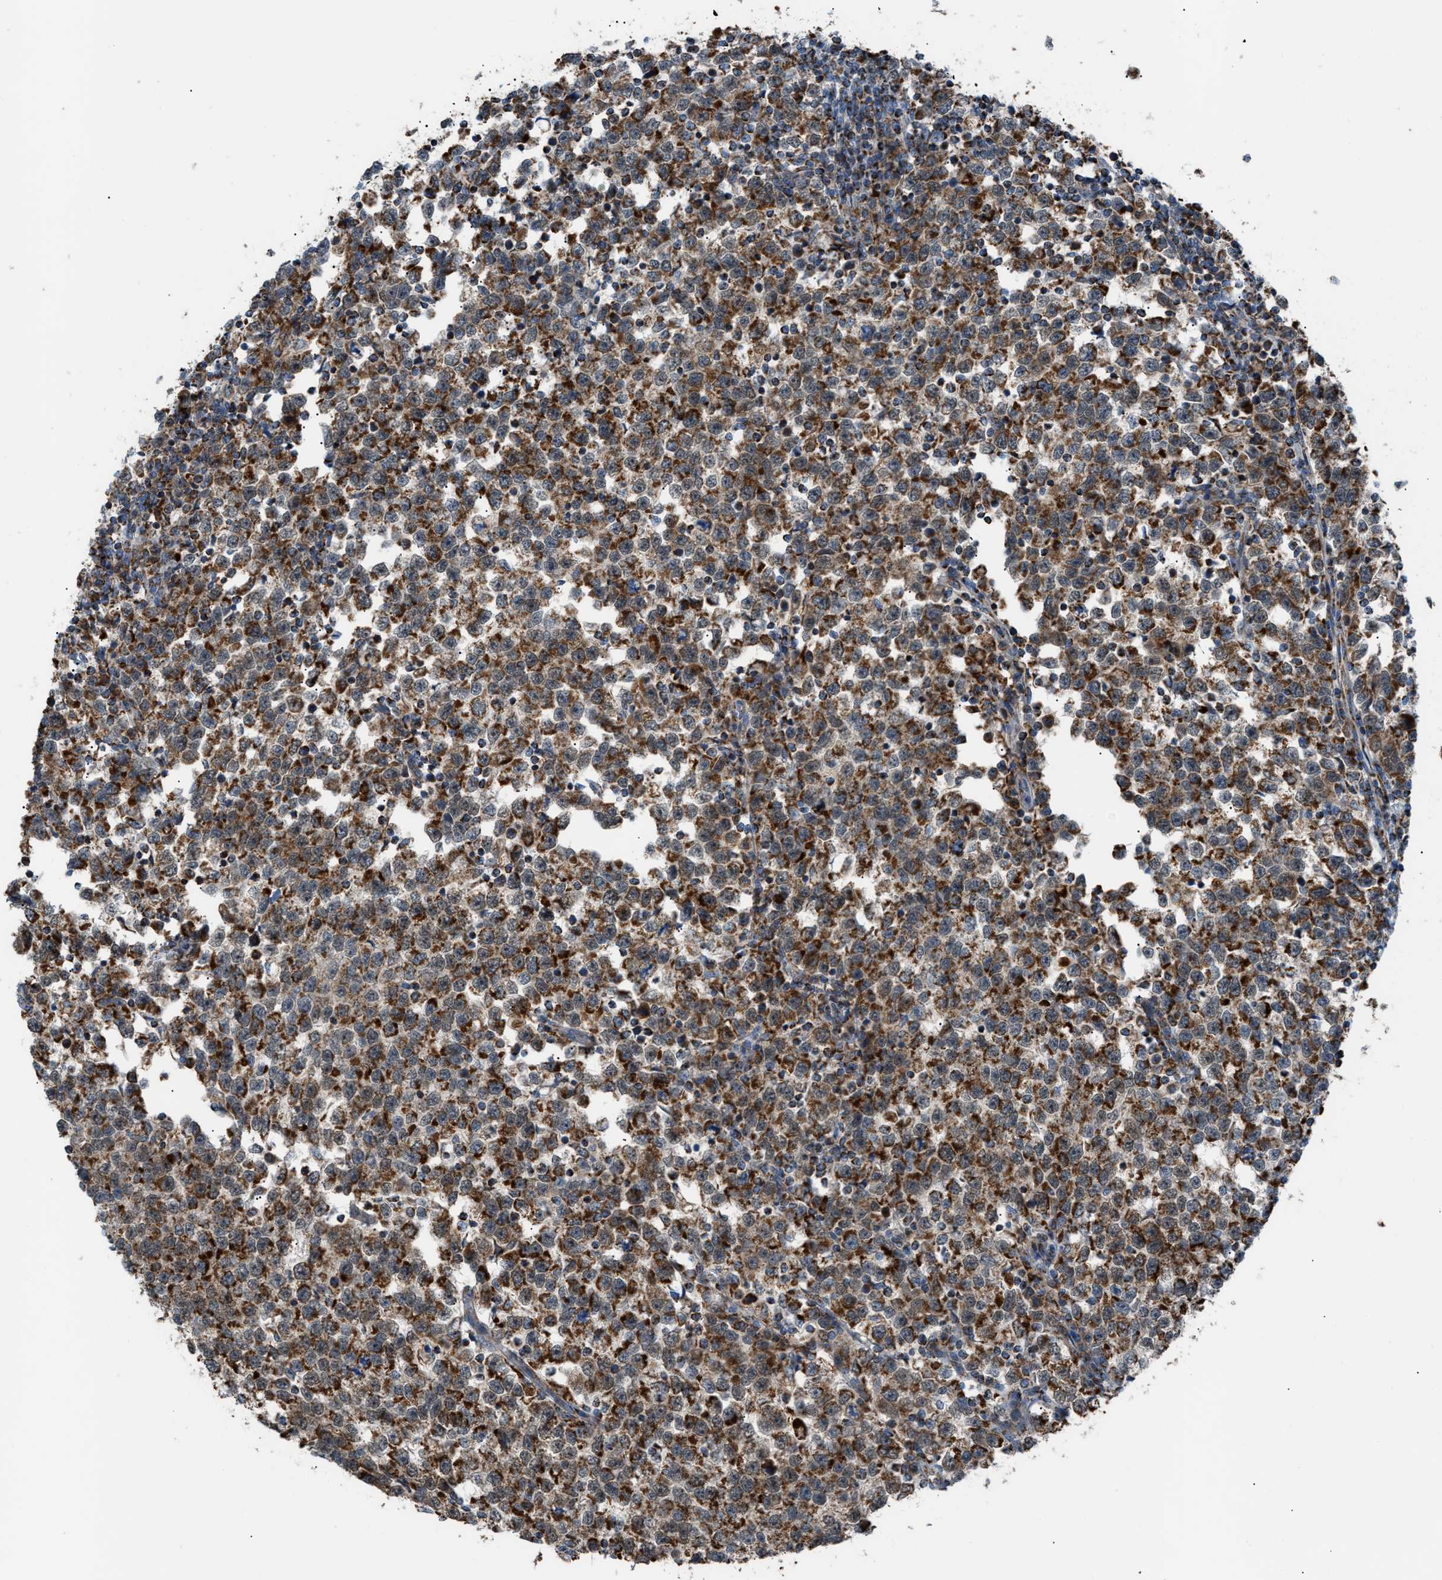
{"staining": {"intensity": "strong", "quantity": "25%-75%", "location": "cytoplasmic/membranous,nuclear"}, "tissue": "testis cancer", "cell_type": "Tumor cells", "image_type": "cancer", "snomed": [{"axis": "morphology", "description": "Normal tissue, NOS"}, {"axis": "morphology", "description": "Seminoma, NOS"}, {"axis": "topography", "description": "Testis"}], "caption": "Testis cancer (seminoma) stained for a protein reveals strong cytoplasmic/membranous and nuclear positivity in tumor cells.", "gene": "SRM", "patient": {"sex": "male", "age": 43}}